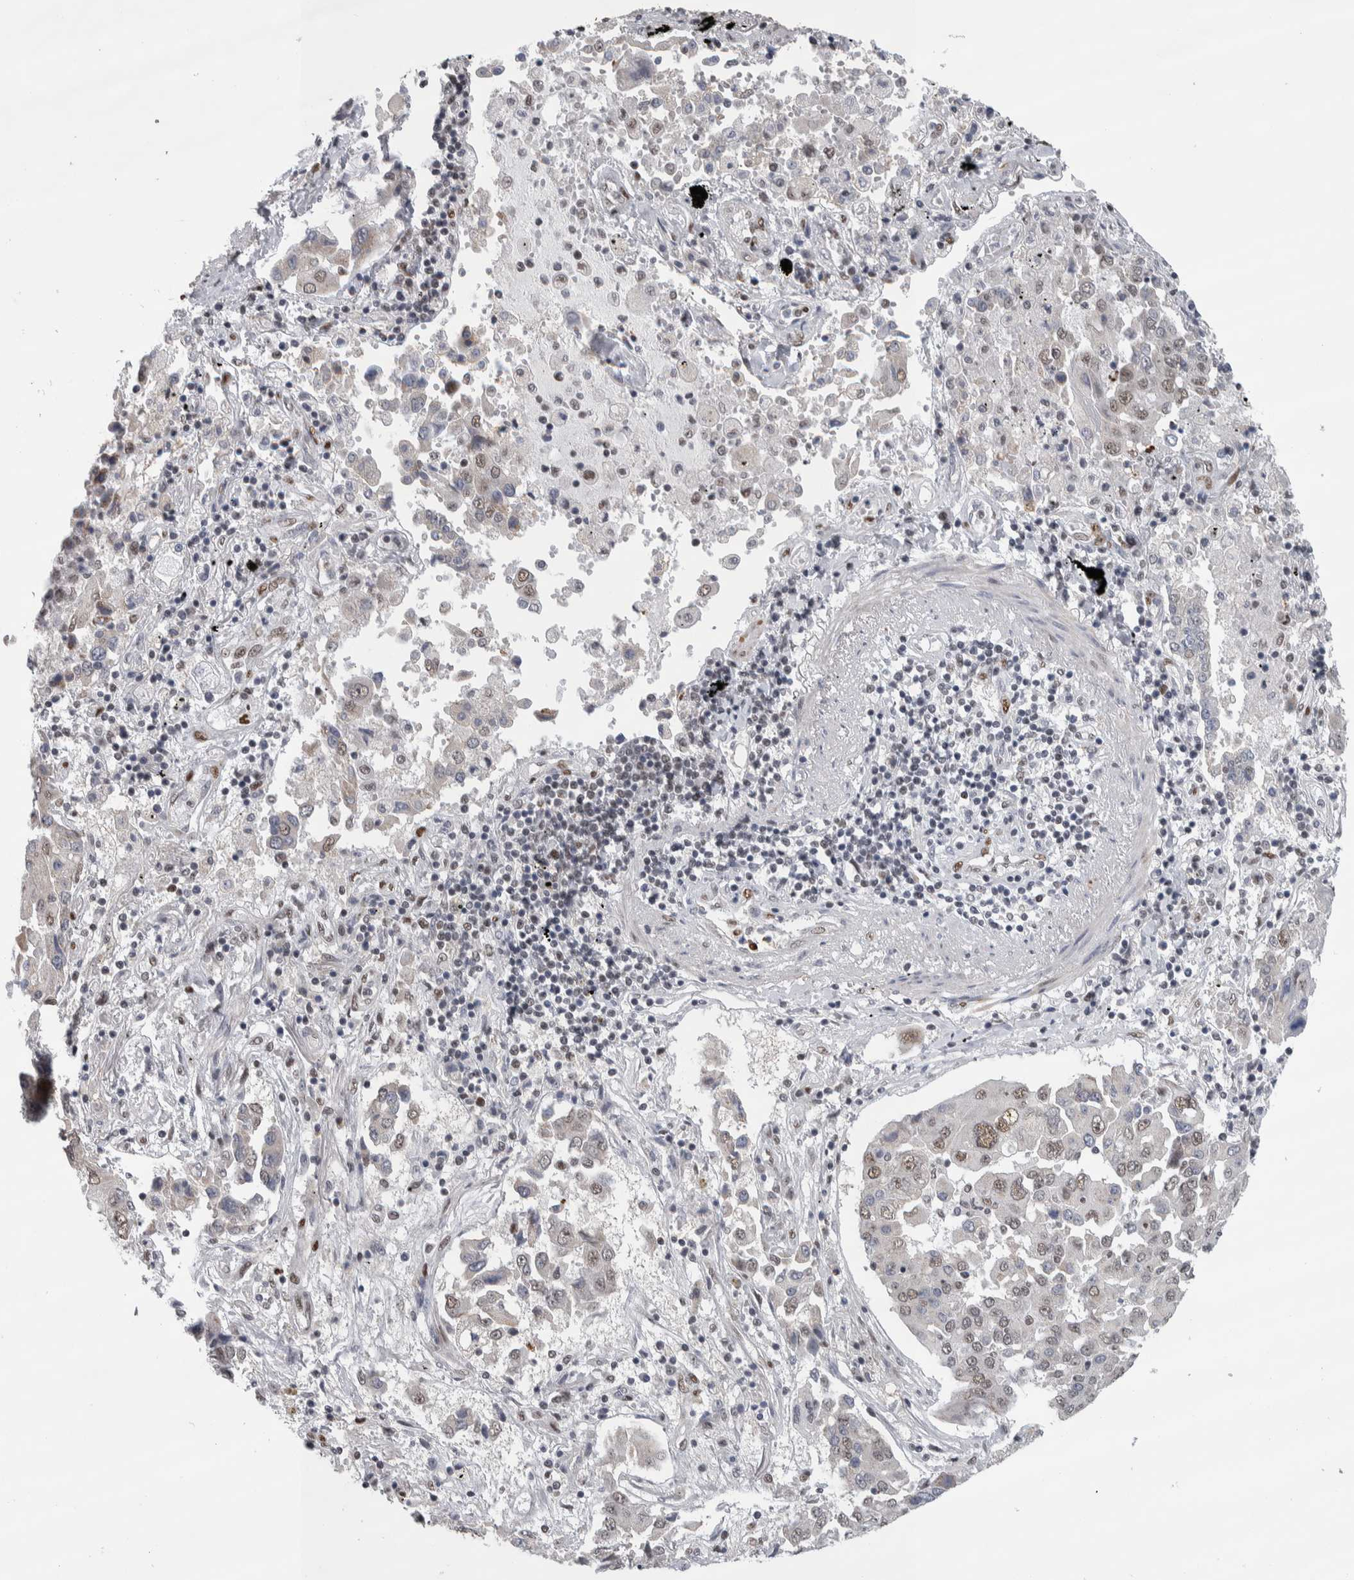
{"staining": {"intensity": "moderate", "quantity": "25%-75%", "location": "nuclear"}, "tissue": "lung cancer", "cell_type": "Tumor cells", "image_type": "cancer", "snomed": [{"axis": "morphology", "description": "Adenocarcinoma, NOS"}, {"axis": "topography", "description": "Lung"}], "caption": "Lung cancer tissue displays moderate nuclear staining in about 25%-75% of tumor cells, visualized by immunohistochemistry.", "gene": "HEXIM2", "patient": {"sex": "female", "age": 65}}